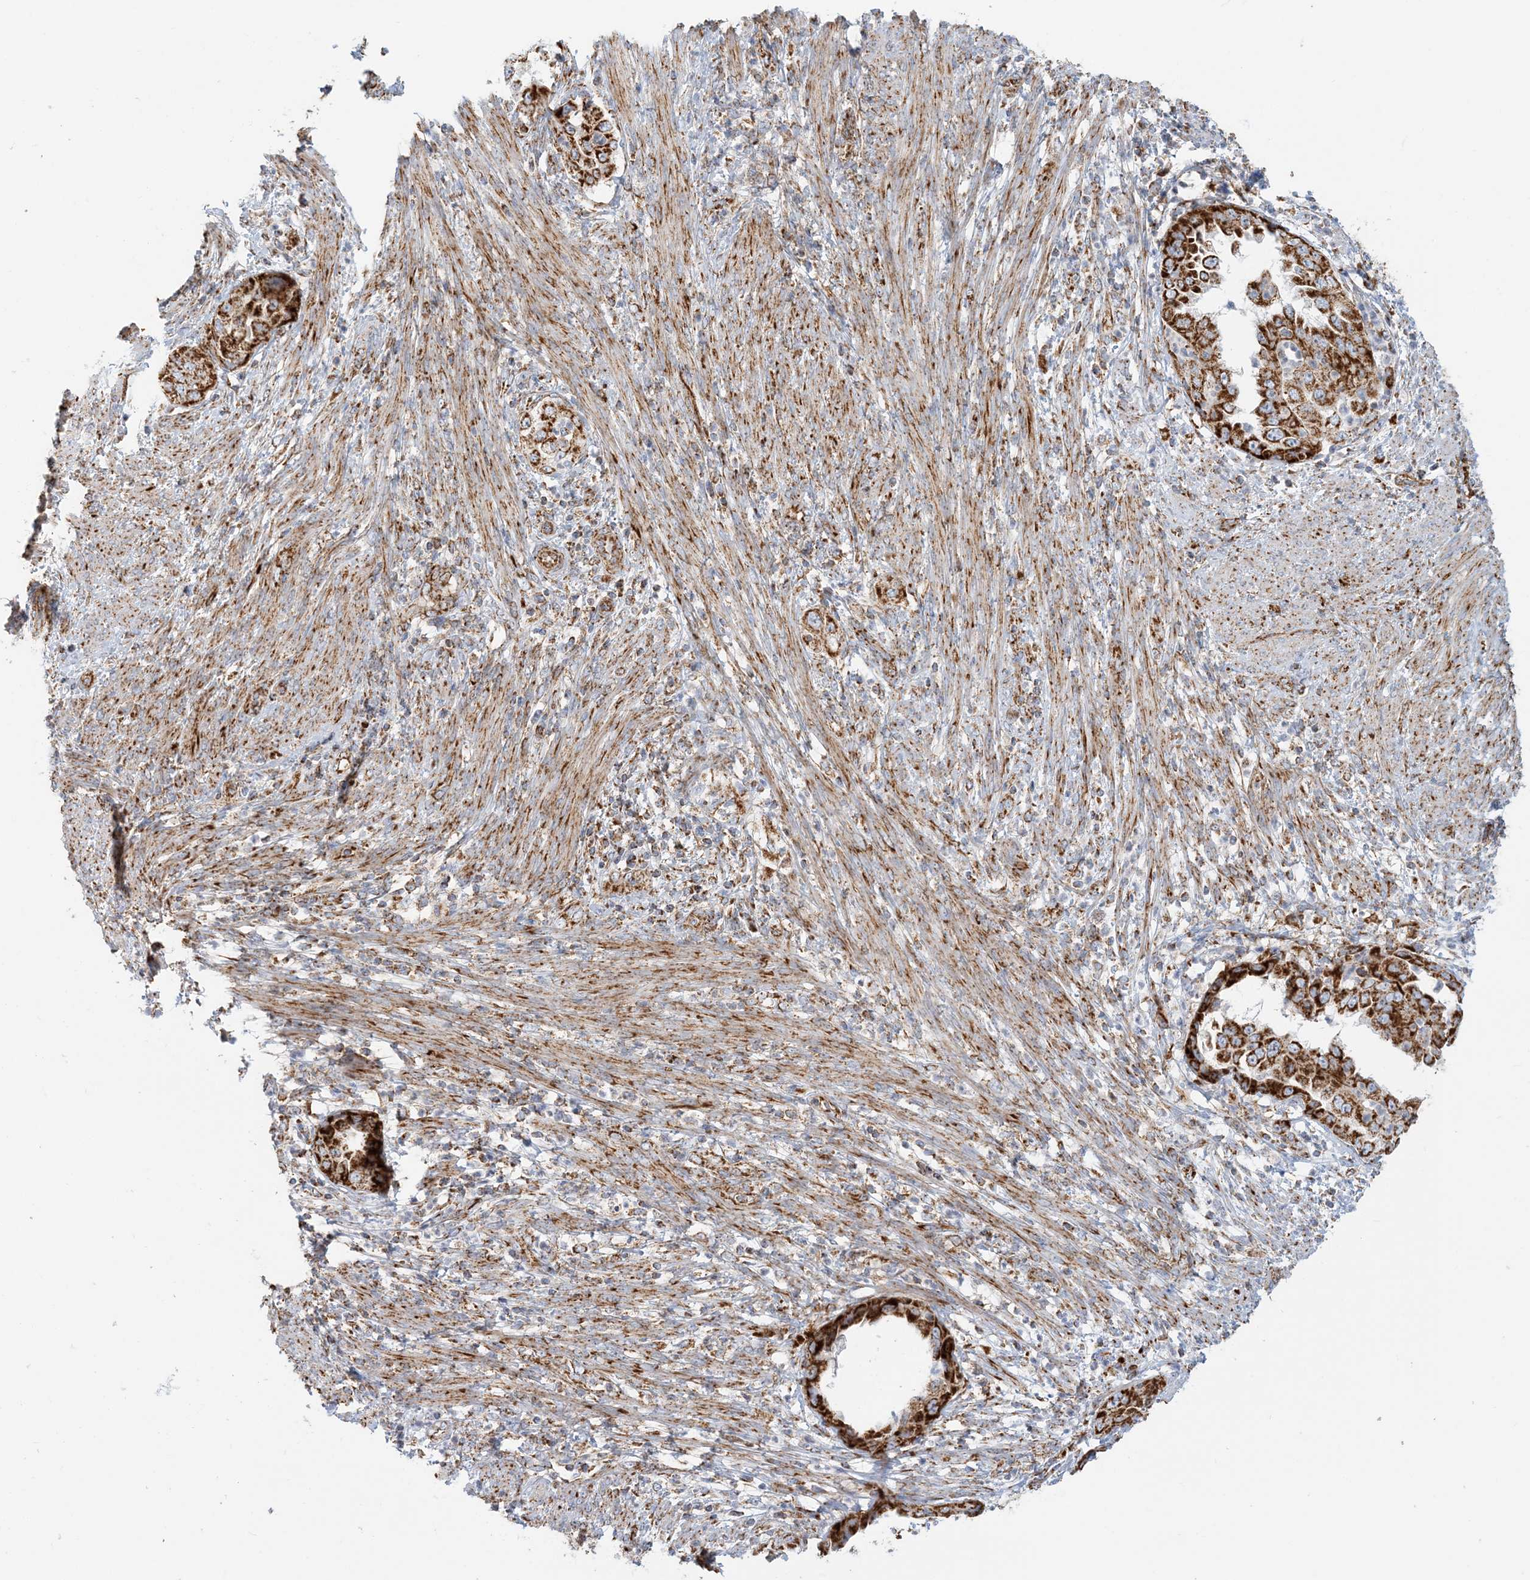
{"staining": {"intensity": "strong", "quantity": ">75%", "location": "cytoplasmic/membranous"}, "tissue": "endometrial cancer", "cell_type": "Tumor cells", "image_type": "cancer", "snomed": [{"axis": "morphology", "description": "Adenocarcinoma, NOS"}, {"axis": "topography", "description": "Endometrium"}], "caption": "DAB (3,3'-diaminobenzidine) immunohistochemical staining of human endometrial cancer exhibits strong cytoplasmic/membranous protein staining in about >75% of tumor cells.", "gene": "COA3", "patient": {"sex": "female", "age": 85}}